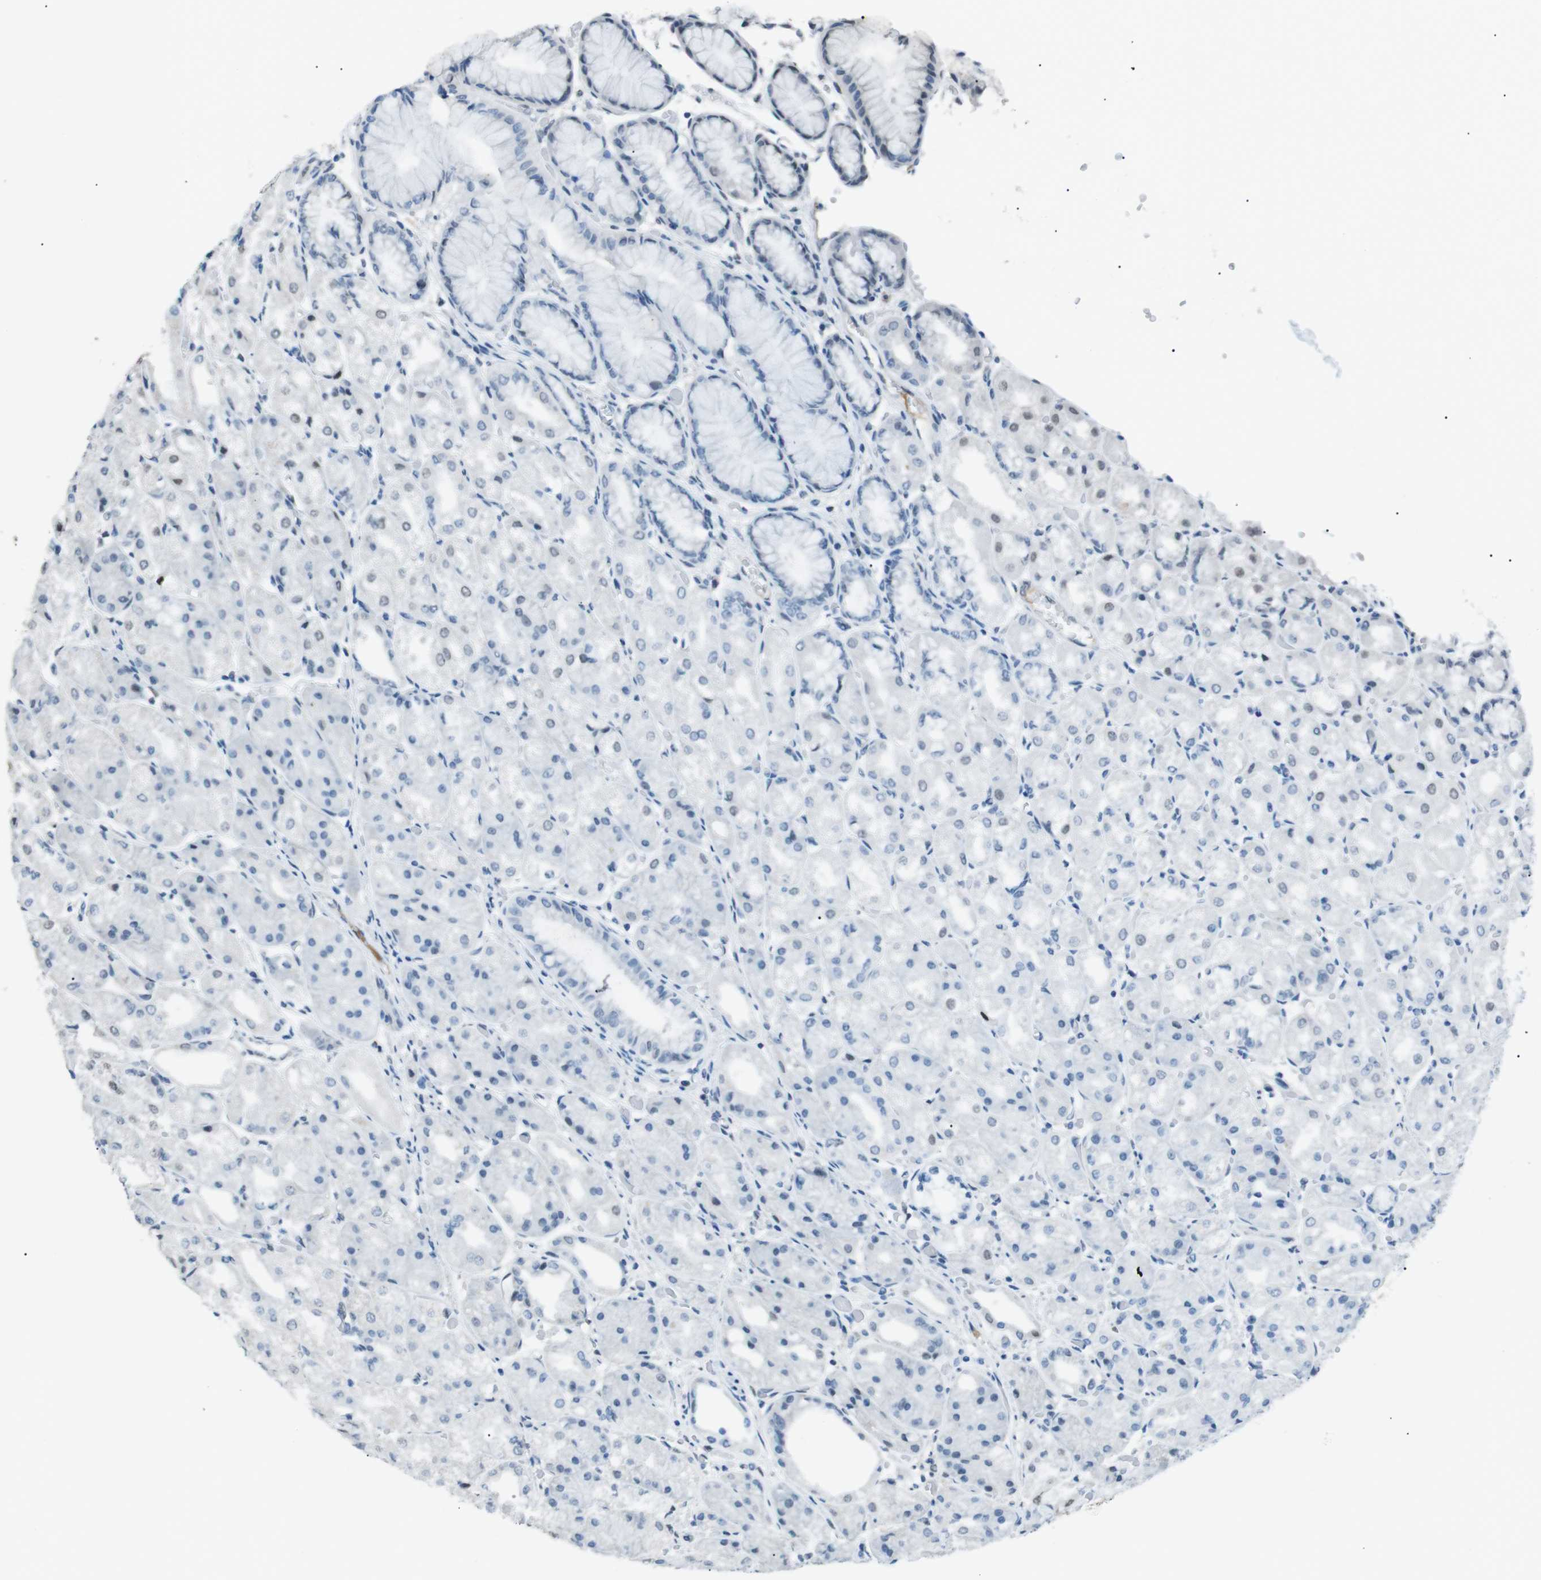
{"staining": {"intensity": "weak", "quantity": "<25%", "location": "nuclear"}, "tissue": "stomach", "cell_type": "Glandular cells", "image_type": "normal", "snomed": [{"axis": "morphology", "description": "Normal tissue, NOS"}, {"axis": "topography", "description": "Stomach, upper"}], "caption": "Immunohistochemistry (IHC) of unremarkable human stomach shows no positivity in glandular cells. (Immunohistochemistry (IHC), brightfield microscopy, high magnification).", "gene": "SRPK2", "patient": {"sex": "male", "age": 72}}